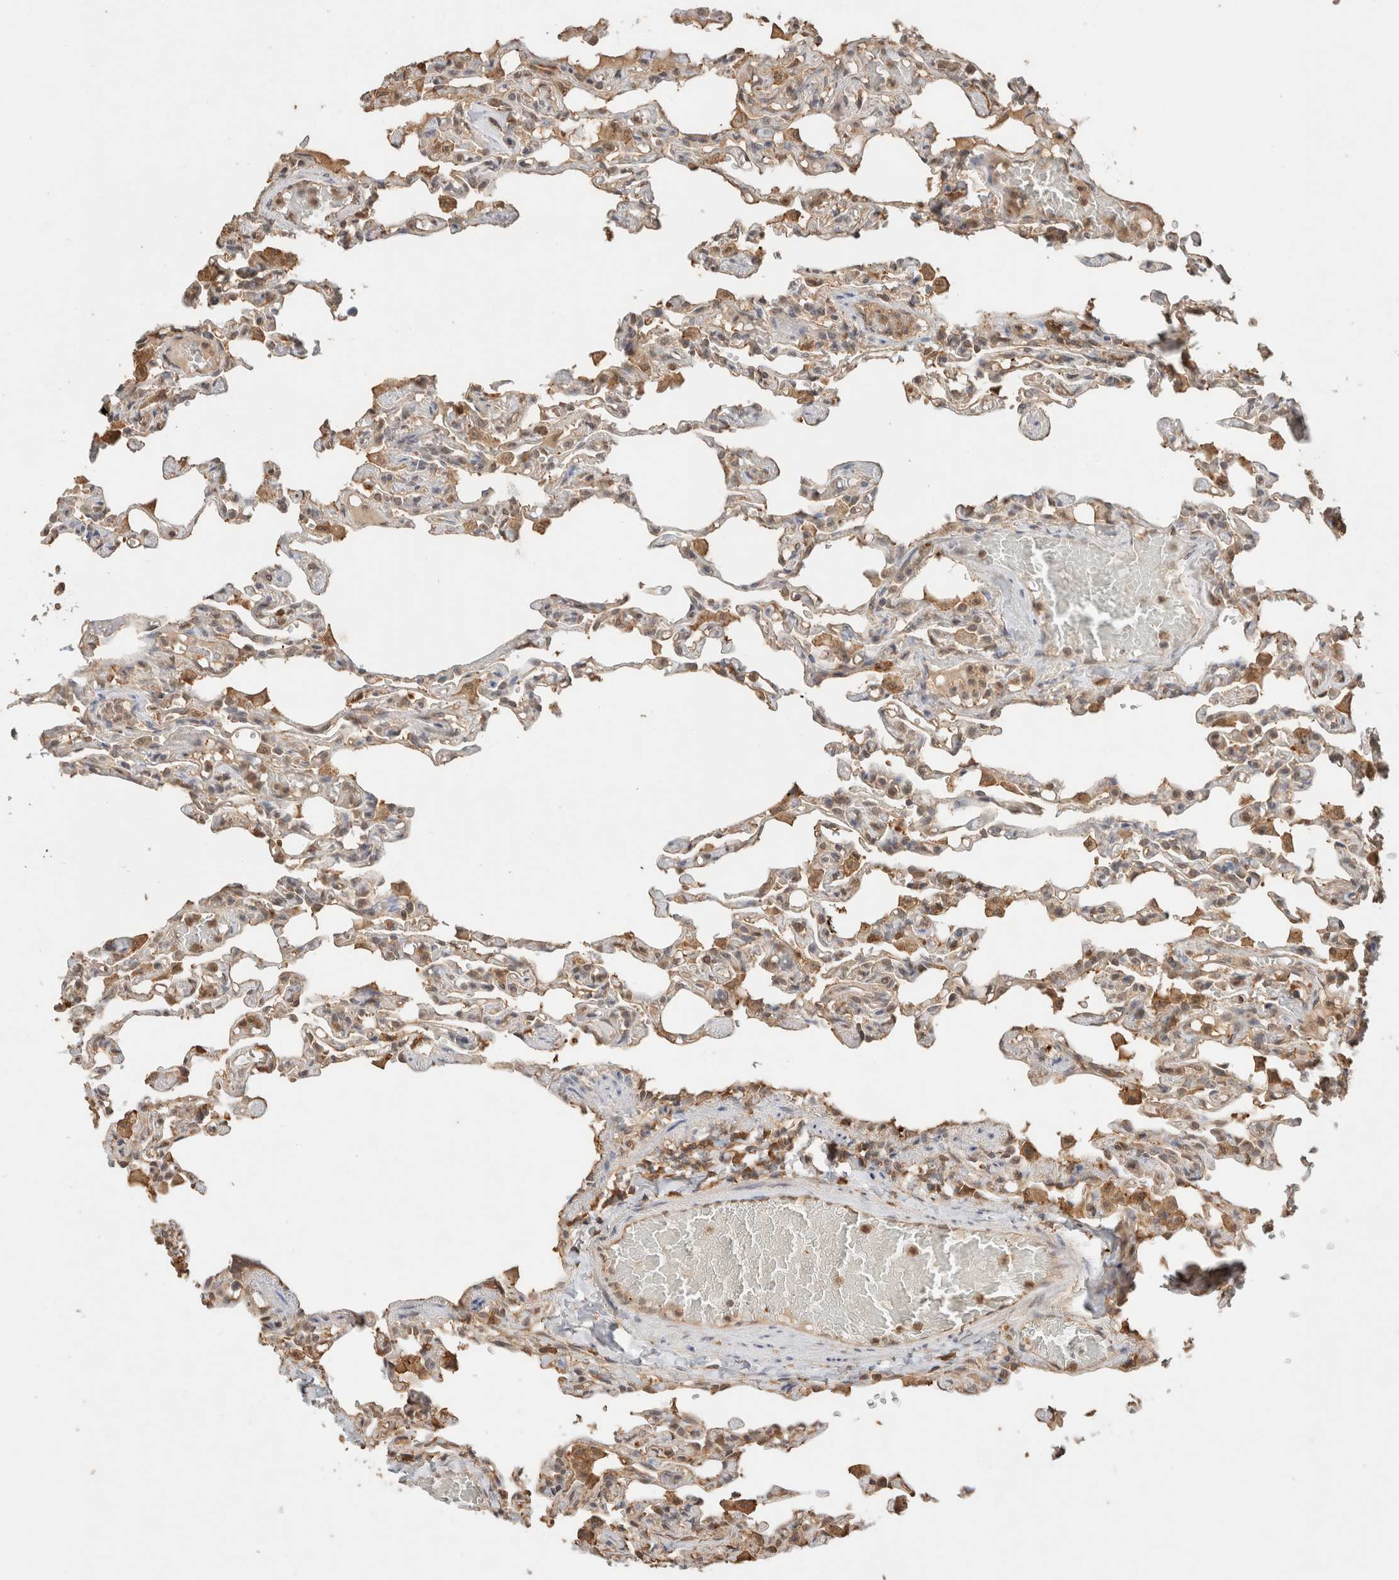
{"staining": {"intensity": "weak", "quantity": "25%-75%", "location": "nuclear"}, "tissue": "lung", "cell_type": "Alveolar cells", "image_type": "normal", "snomed": [{"axis": "morphology", "description": "Normal tissue, NOS"}, {"axis": "topography", "description": "Lung"}], "caption": "This image reveals benign lung stained with immunohistochemistry to label a protein in brown. The nuclear of alveolar cells show weak positivity for the protein. Nuclei are counter-stained blue.", "gene": "YWHAH", "patient": {"sex": "male", "age": 21}}